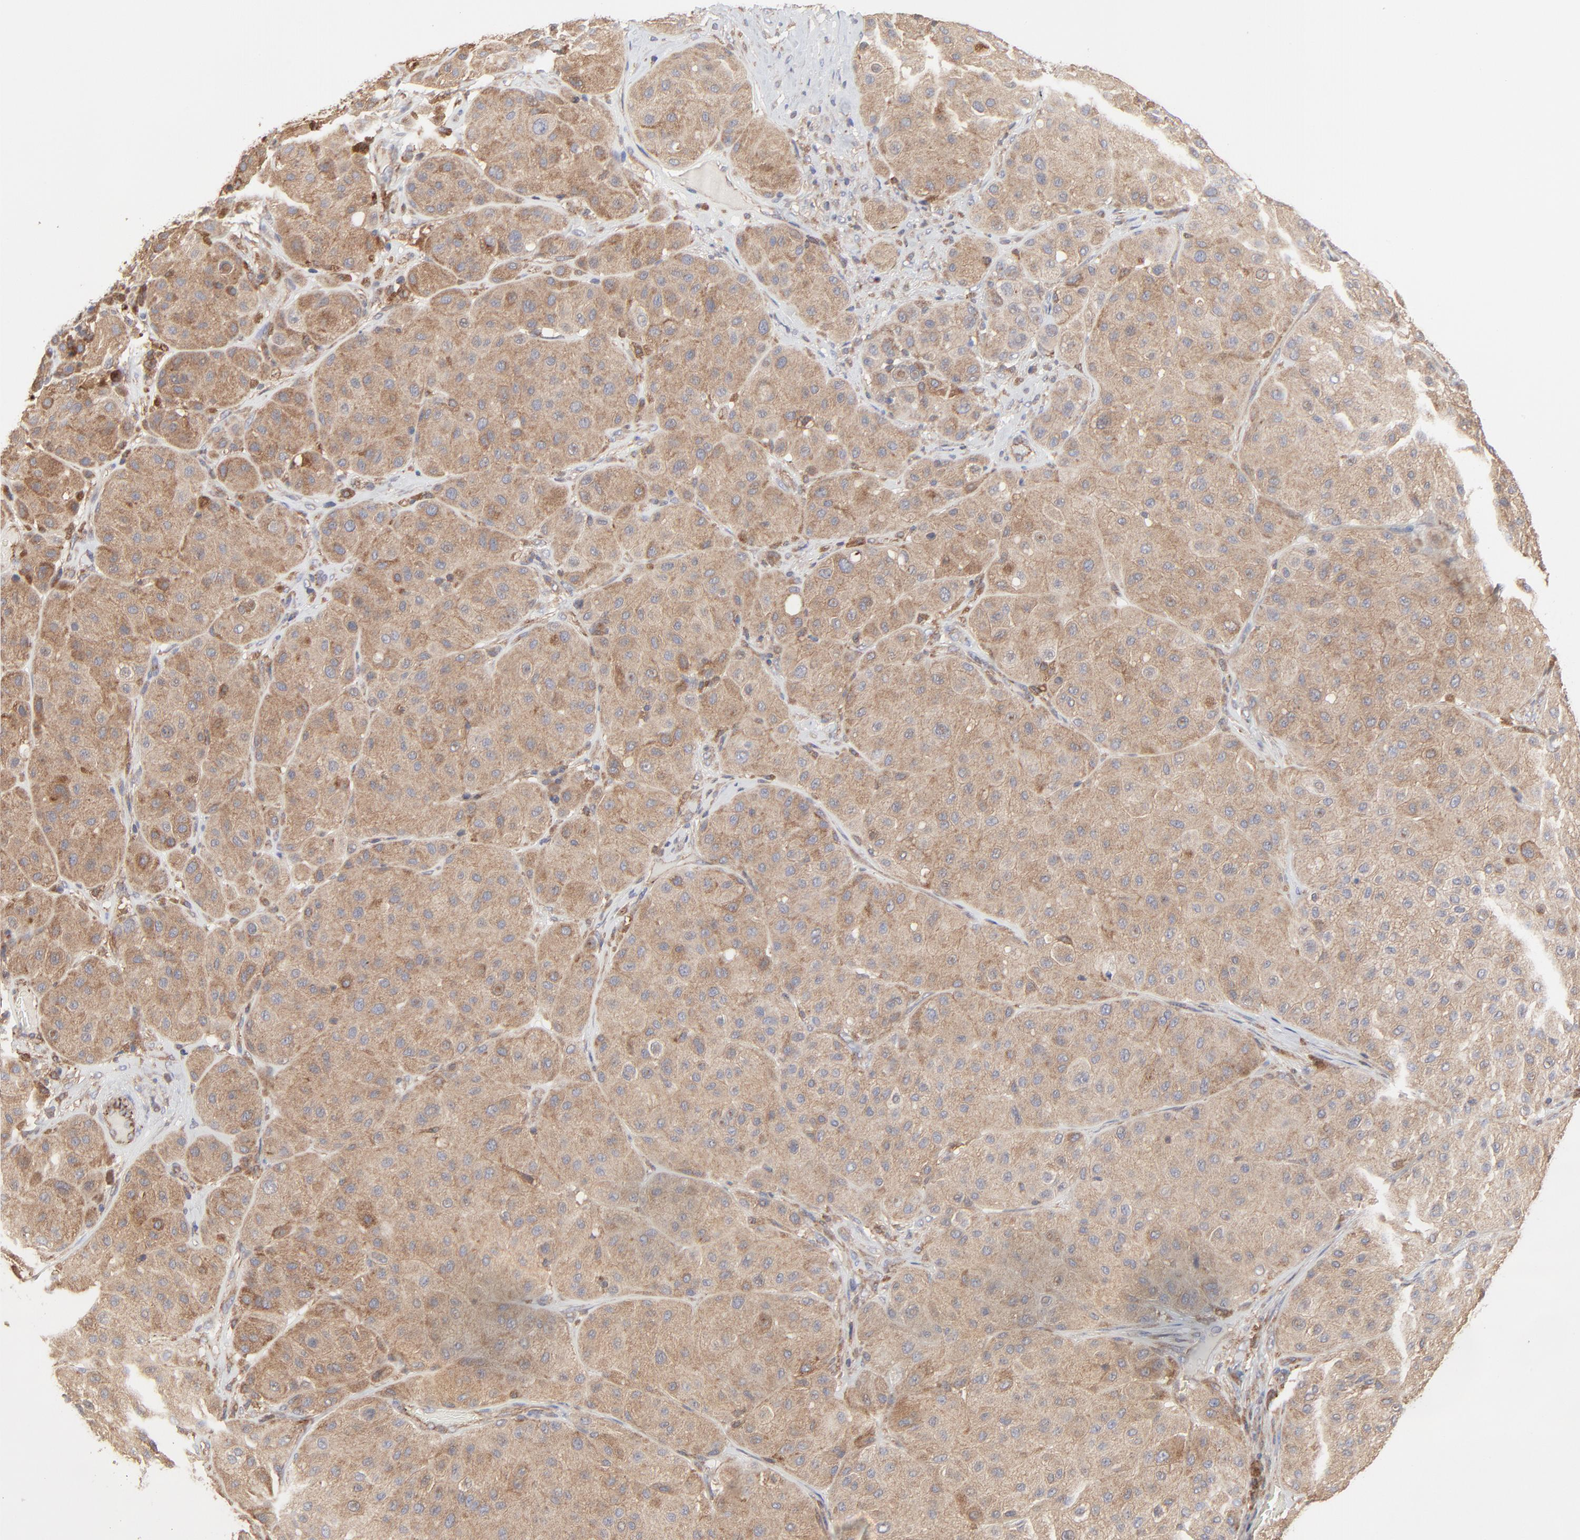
{"staining": {"intensity": "moderate", "quantity": ">75%", "location": "cytoplasmic/membranous"}, "tissue": "melanoma", "cell_type": "Tumor cells", "image_type": "cancer", "snomed": [{"axis": "morphology", "description": "Normal tissue, NOS"}, {"axis": "morphology", "description": "Malignant melanoma, Metastatic site"}, {"axis": "topography", "description": "Skin"}], "caption": "Melanoma tissue exhibits moderate cytoplasmic/membranous staining in about >75% of tumor cells Ihc stains the protein in brown and the nuclei are stained blue.", "gene": "RAB9A", "patient": {"sex": "male", "age": 41}}